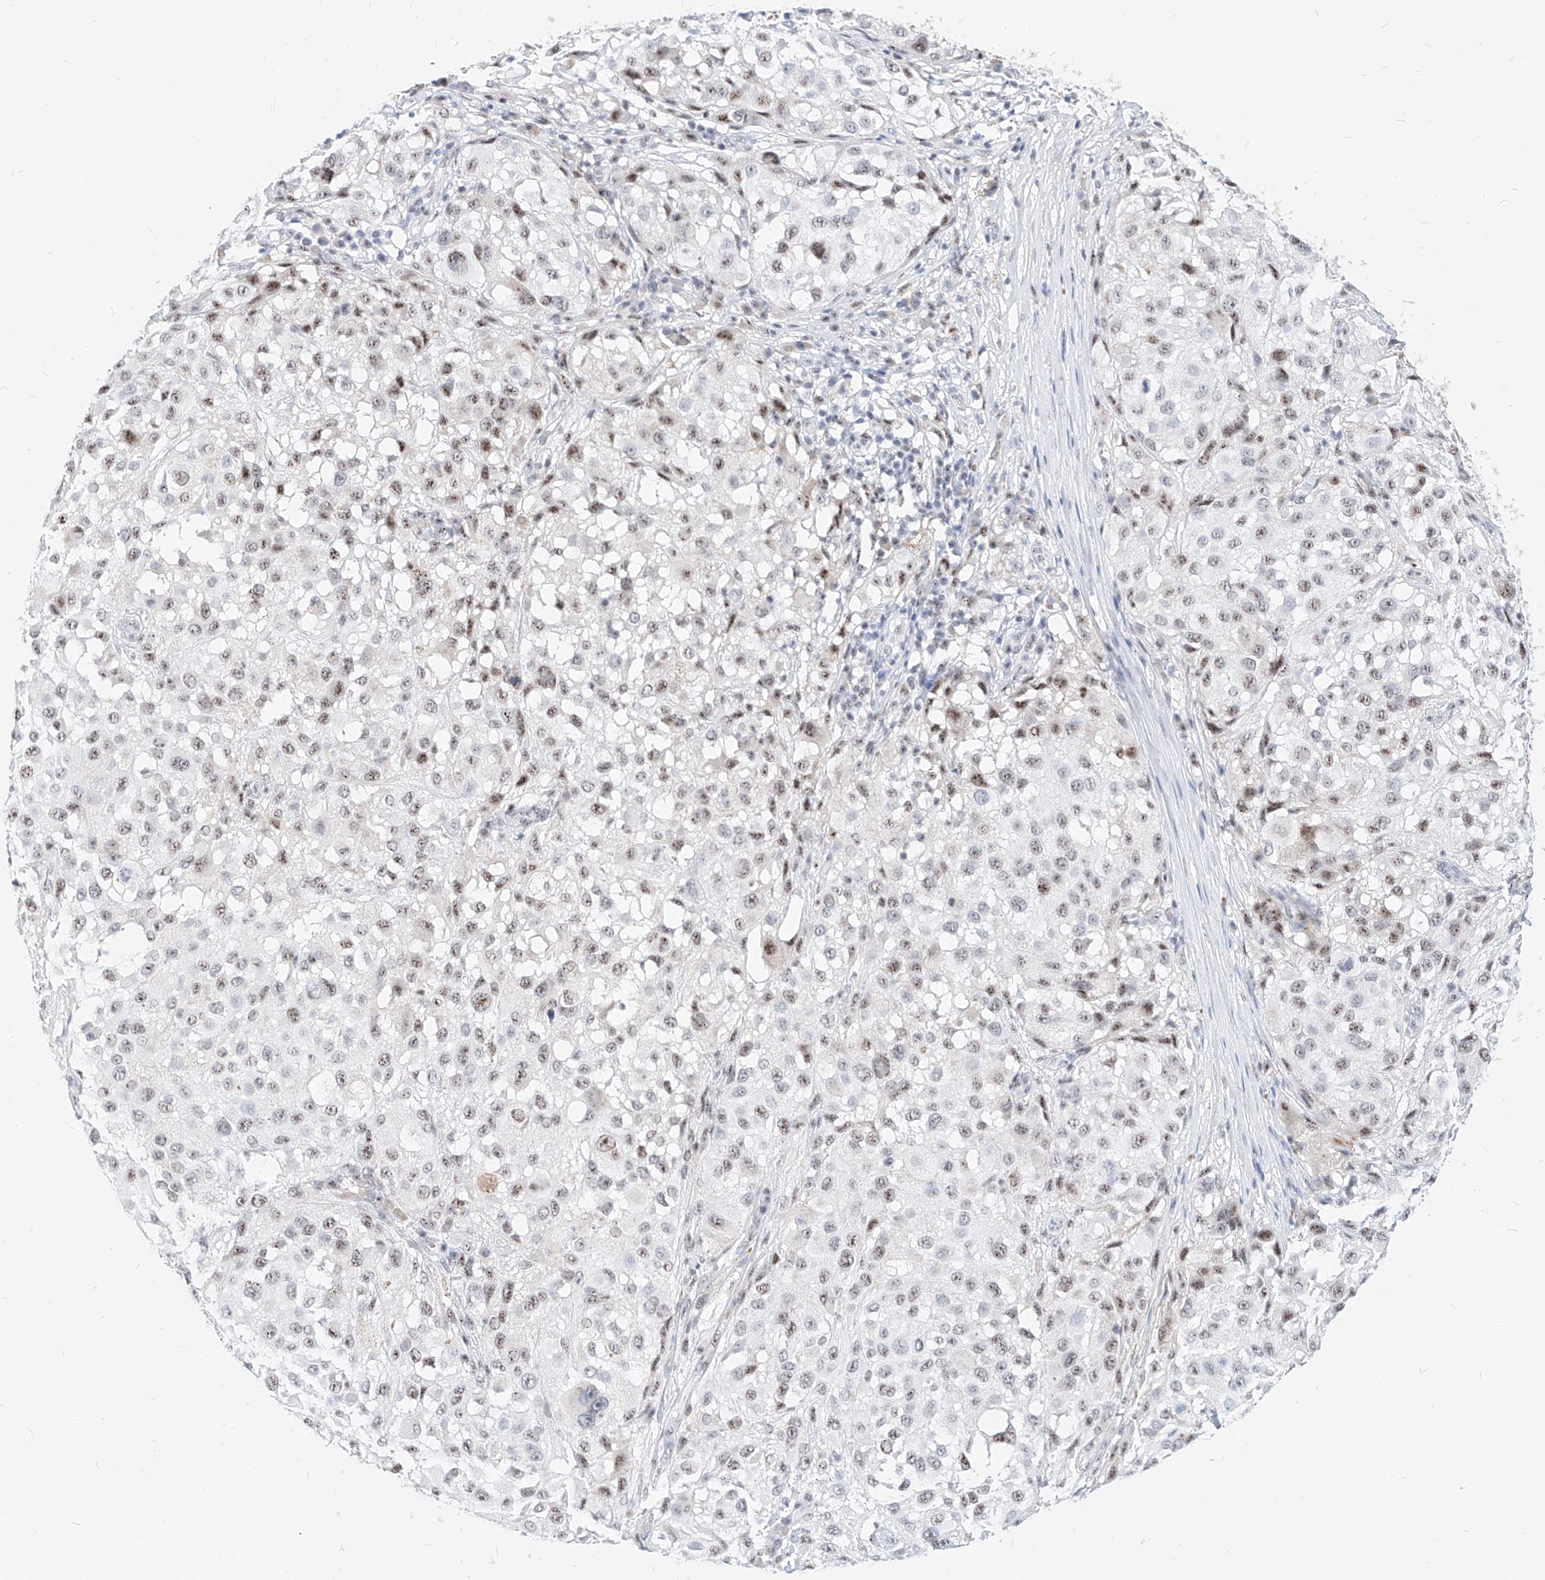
{"staining": {"intensity": "weak", "quantity": ">75%", "location": "nuclear"}, "tissue": "melanoma", "cell_type": "Tumor cells", "image_type": "cancer", "snomed": [{"axis": "morphology", "description": "Necrosis, NOS"}, {"axis": "morphology", "description": "Malignant melanoma, NOS"}, {"axis": "topography", "description": "Skin"}], "caption": "IHC (DAB) staining of malignant melanoma demonstrates weak nuclear protein positivity in about >75% of tumor cells. (IHC, brightfield microscopy, high magnification).", "gene": "ZFP42", "patient": {"sex": "female", "age": 87}}